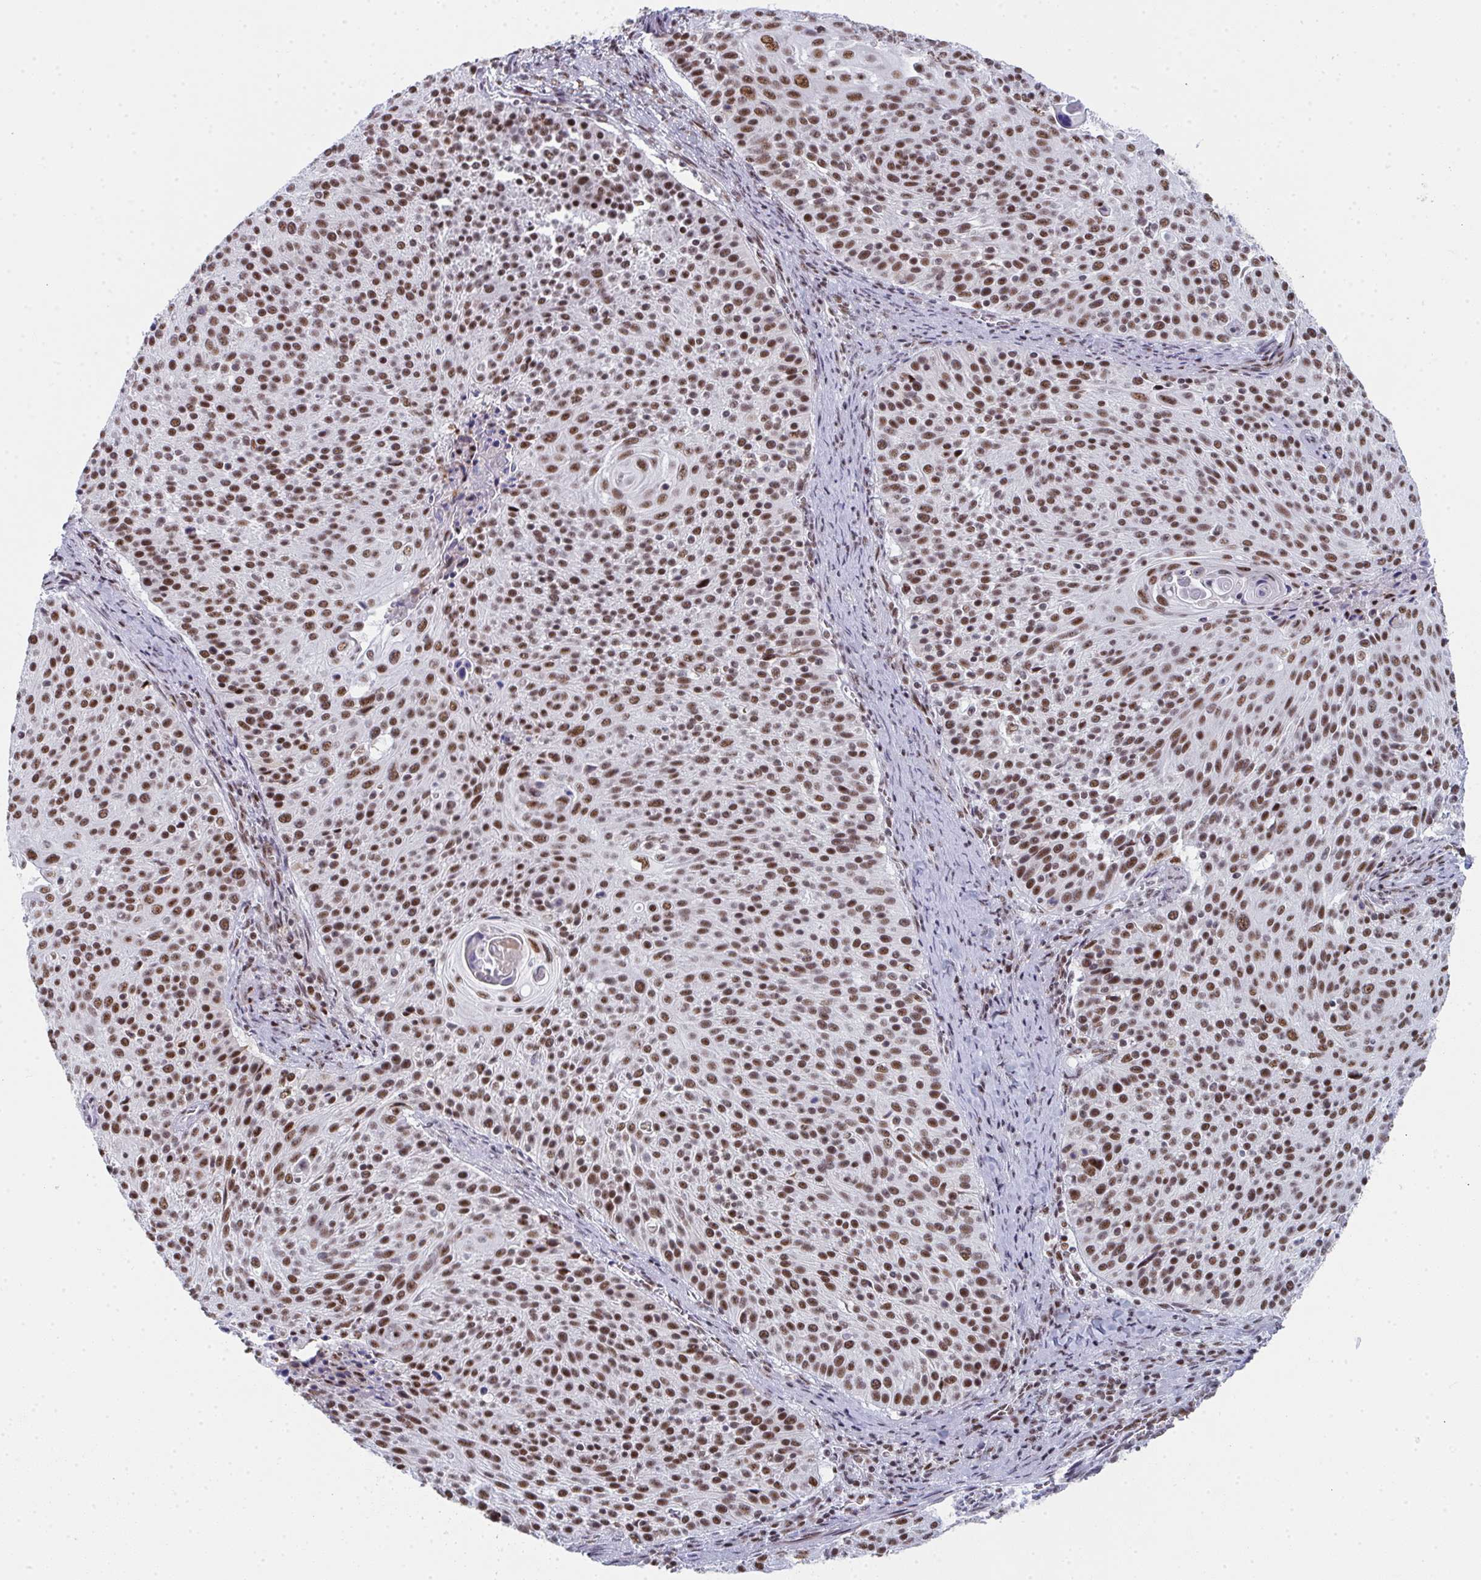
{"staining": {"intensity": "moderate", "quantity": ">75%", "location": "nuclear"}, "tissue": "cervical cancer", "cell_type": "Tumor cells", "image_type": "cancer", "snomed": [{"axis": "morphology", "description": "Squamous cell carcinoma, NOS"}, {"axis": "topography", "description": "Cervix"}], "caption": "Protein staining of cervical cancer (squamous cell carcinoma) tissue demonstrates moderate nuclear positivity in about >75% of tumor cells.", "gene": "SNRNP70", "patient": {"sex": "female", "age": 31}}